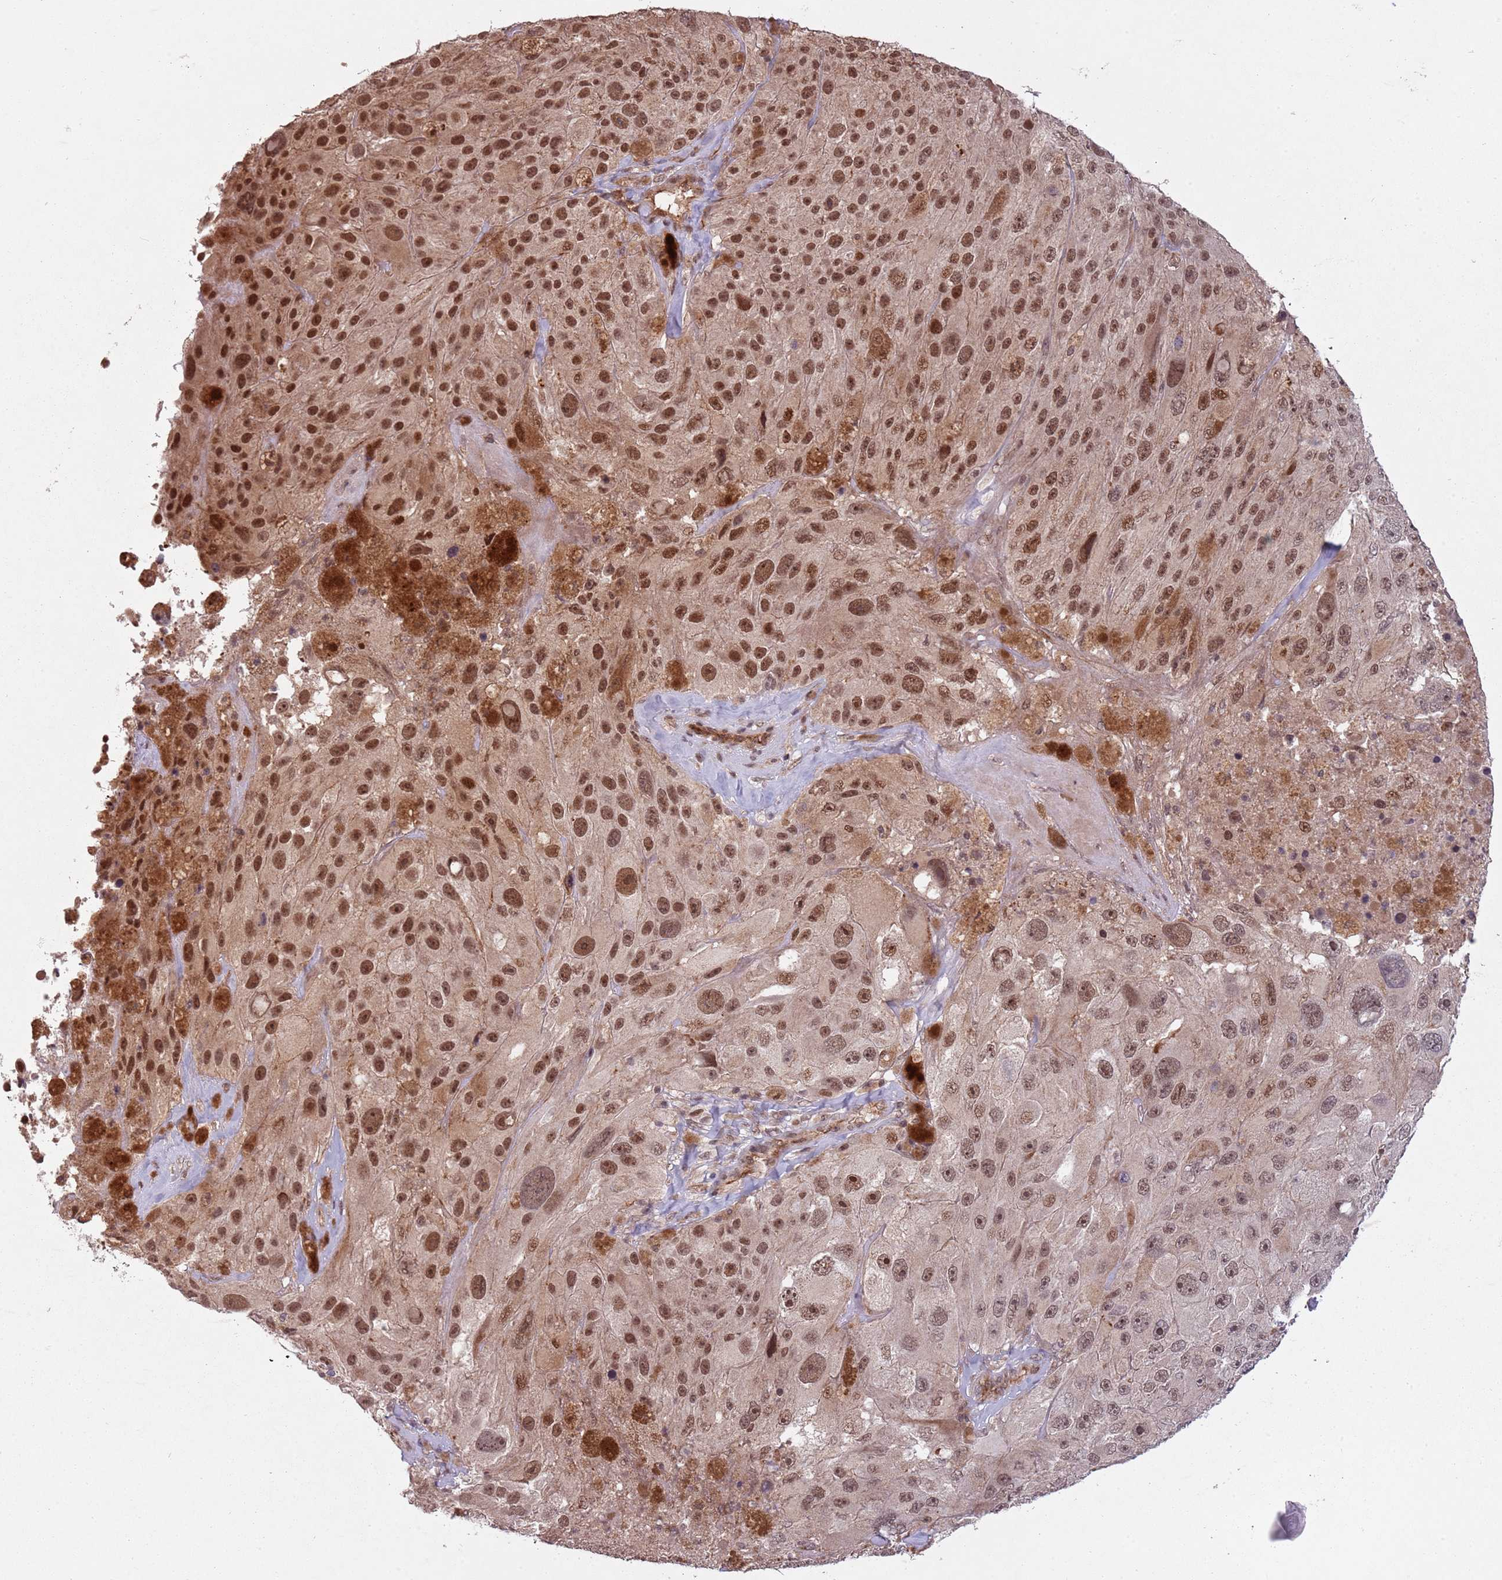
{"staining": {"intensity": "strong", "quantity": ">75%", "location": "nuclear"}, "tissue": "melanoma", "cell_type": "Tumor cells", "image_type": "cancer", "snomed": [{"axis": "morphology", "description": "Malignant melanoma, Metastatic site"}, {"axis": "topography", "description": "Lymph node"}], "caption": "Melanoma stained with a brown dye displays strong nuclear positive expression in about >75% of tumor cells.", "gene": "SUDS3", "patient": {"sex": "male", "age": 62}}